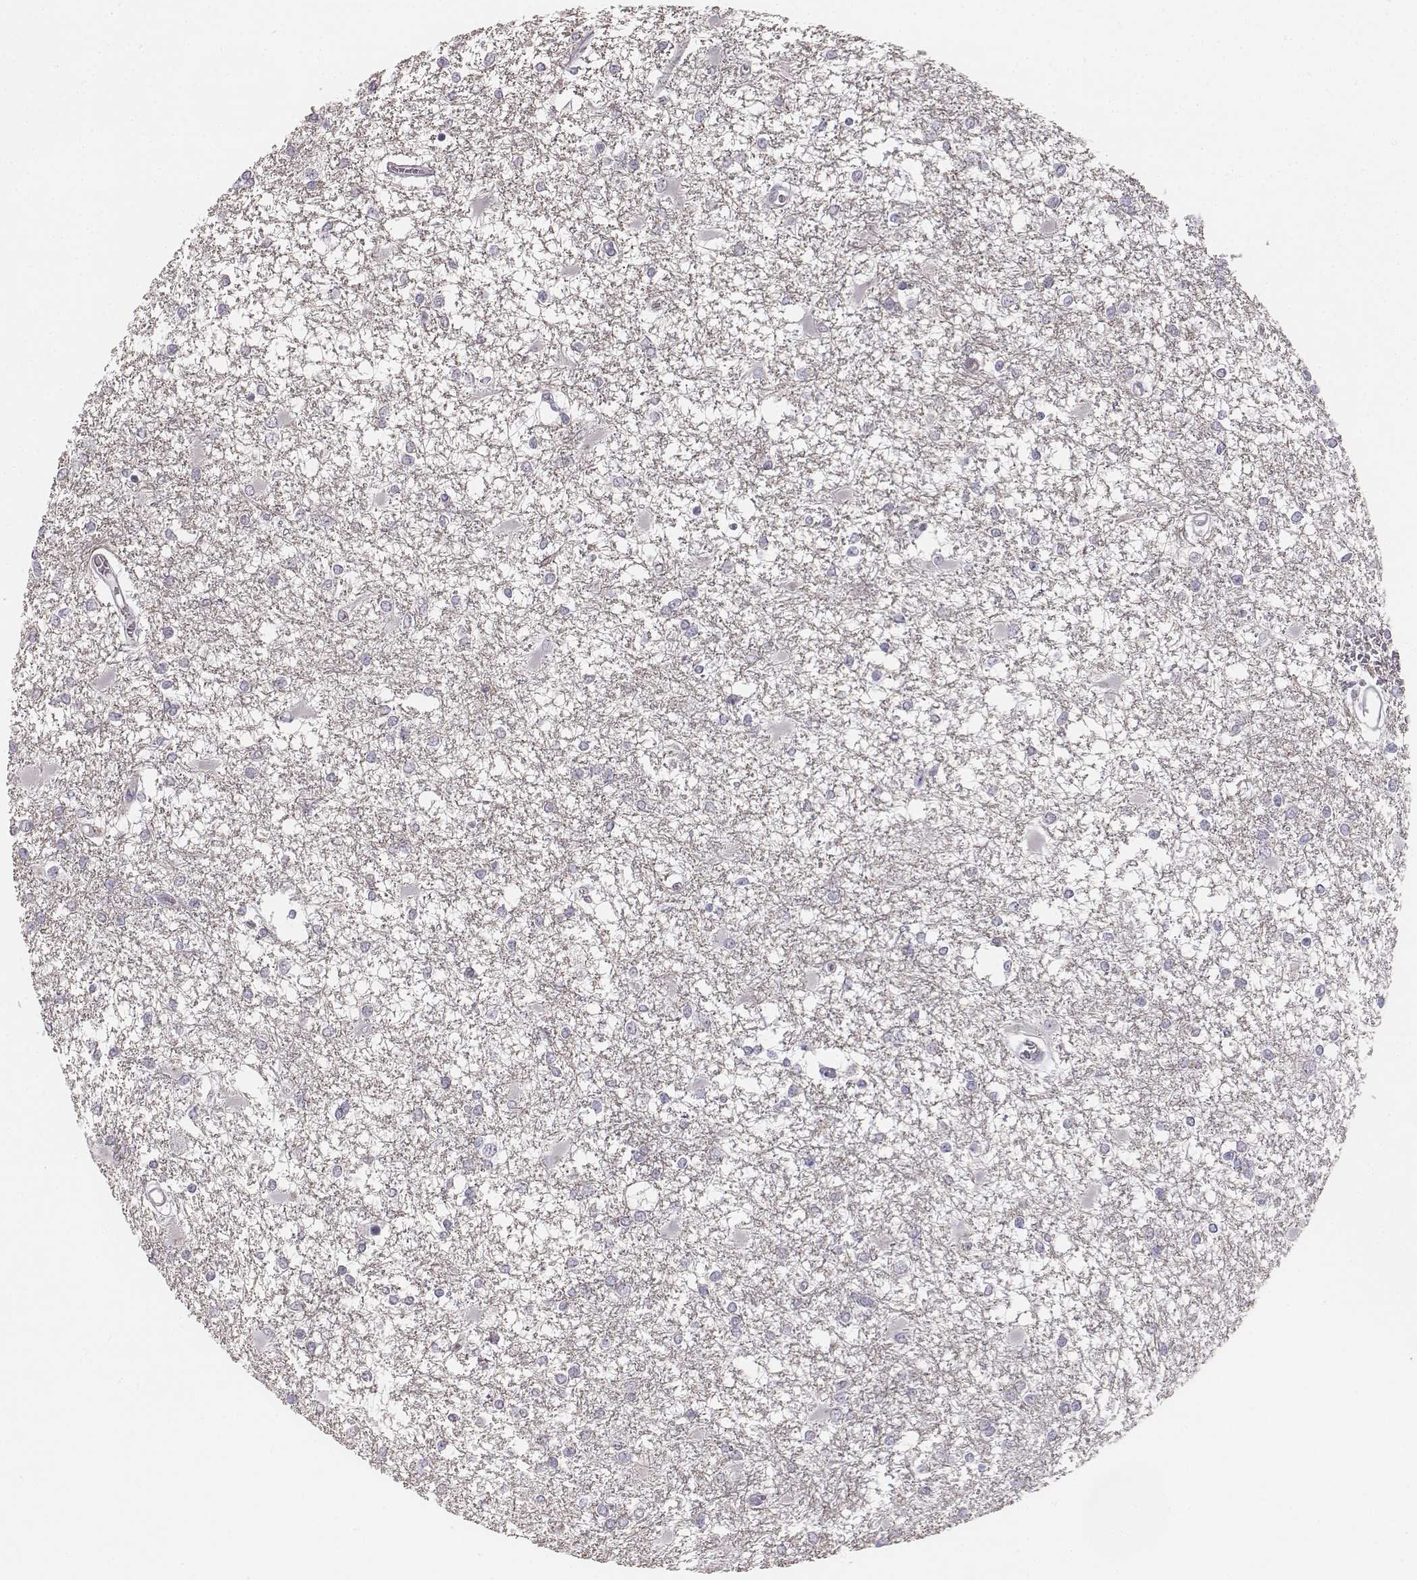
{"staining": {"intensity": "negative", "quantity": "none", "location": "none"}, "tissue": "glioma", "cell_type": "Tumor cells", "image_type": "cancer", "snomed": [{"axis": "morphology", "description": "Glioma, malignant, High grade"}, {"axis": "topography", "description": "Cerebral cortex"}], "caption": "A photomicrograph of high-grade glioma (malignant) stained for a protein shows no brown staining in tumor cells.", "gene": "PBK", "patient": {"sex": "male", "age": 79}}